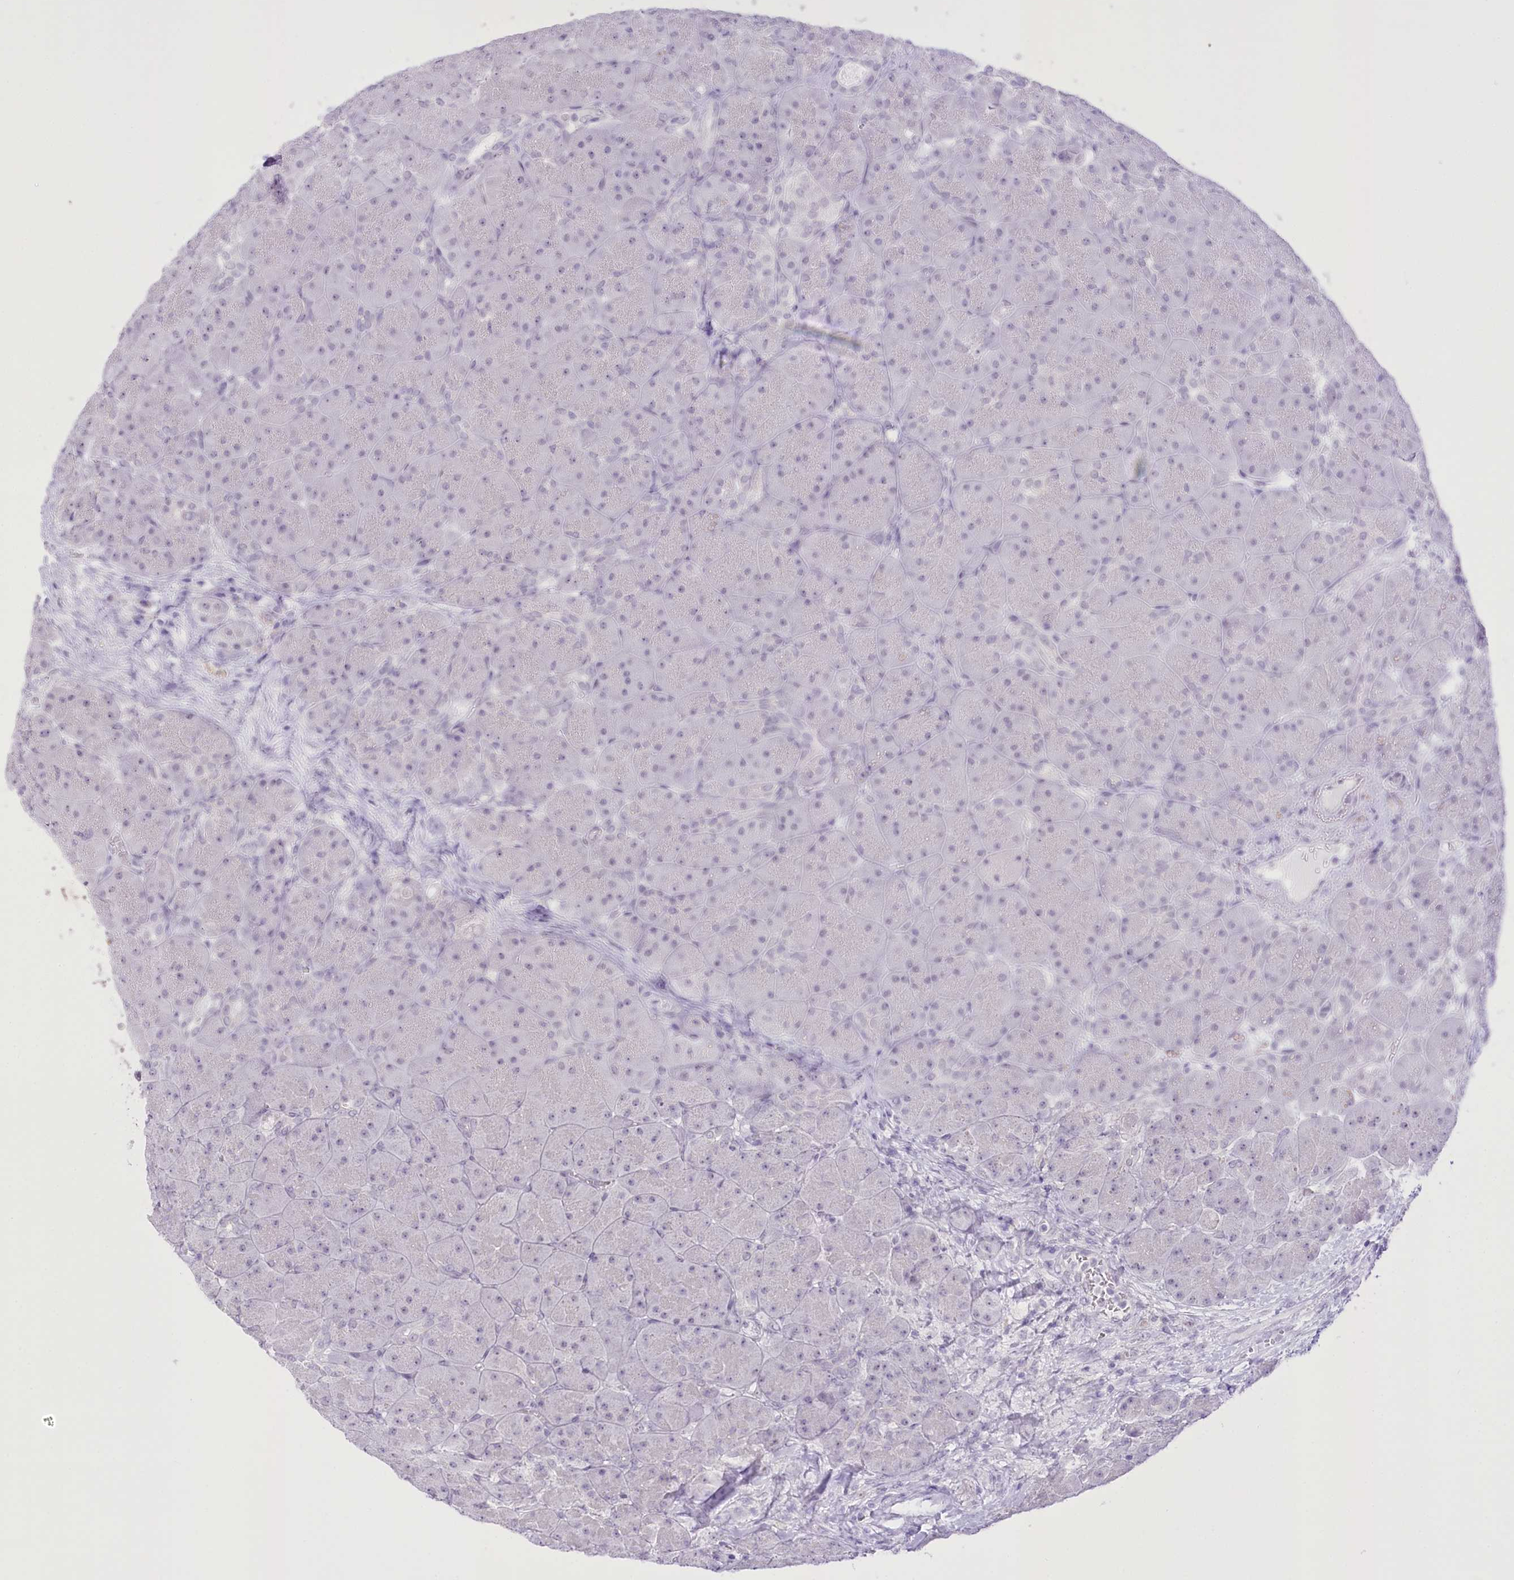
{"staining": {"intensity": "negative", "quantity": "none", "location": "none"}, "tissue": "pancreas", "cell_type": "Exocrine glandular cells", "image_type": "normal", "snomed": [{"axis": "morphology", "description": "Normal tissue, NOS"}, {"axis": "topography", "description": "Pancreas"}], "caption": "This is an immunohistochemistry image of normal pancreas. There is no expression in exocrine glandular cells.", "gene": "SLC39A10", "patient": {"sex": "male", "age": 66}}